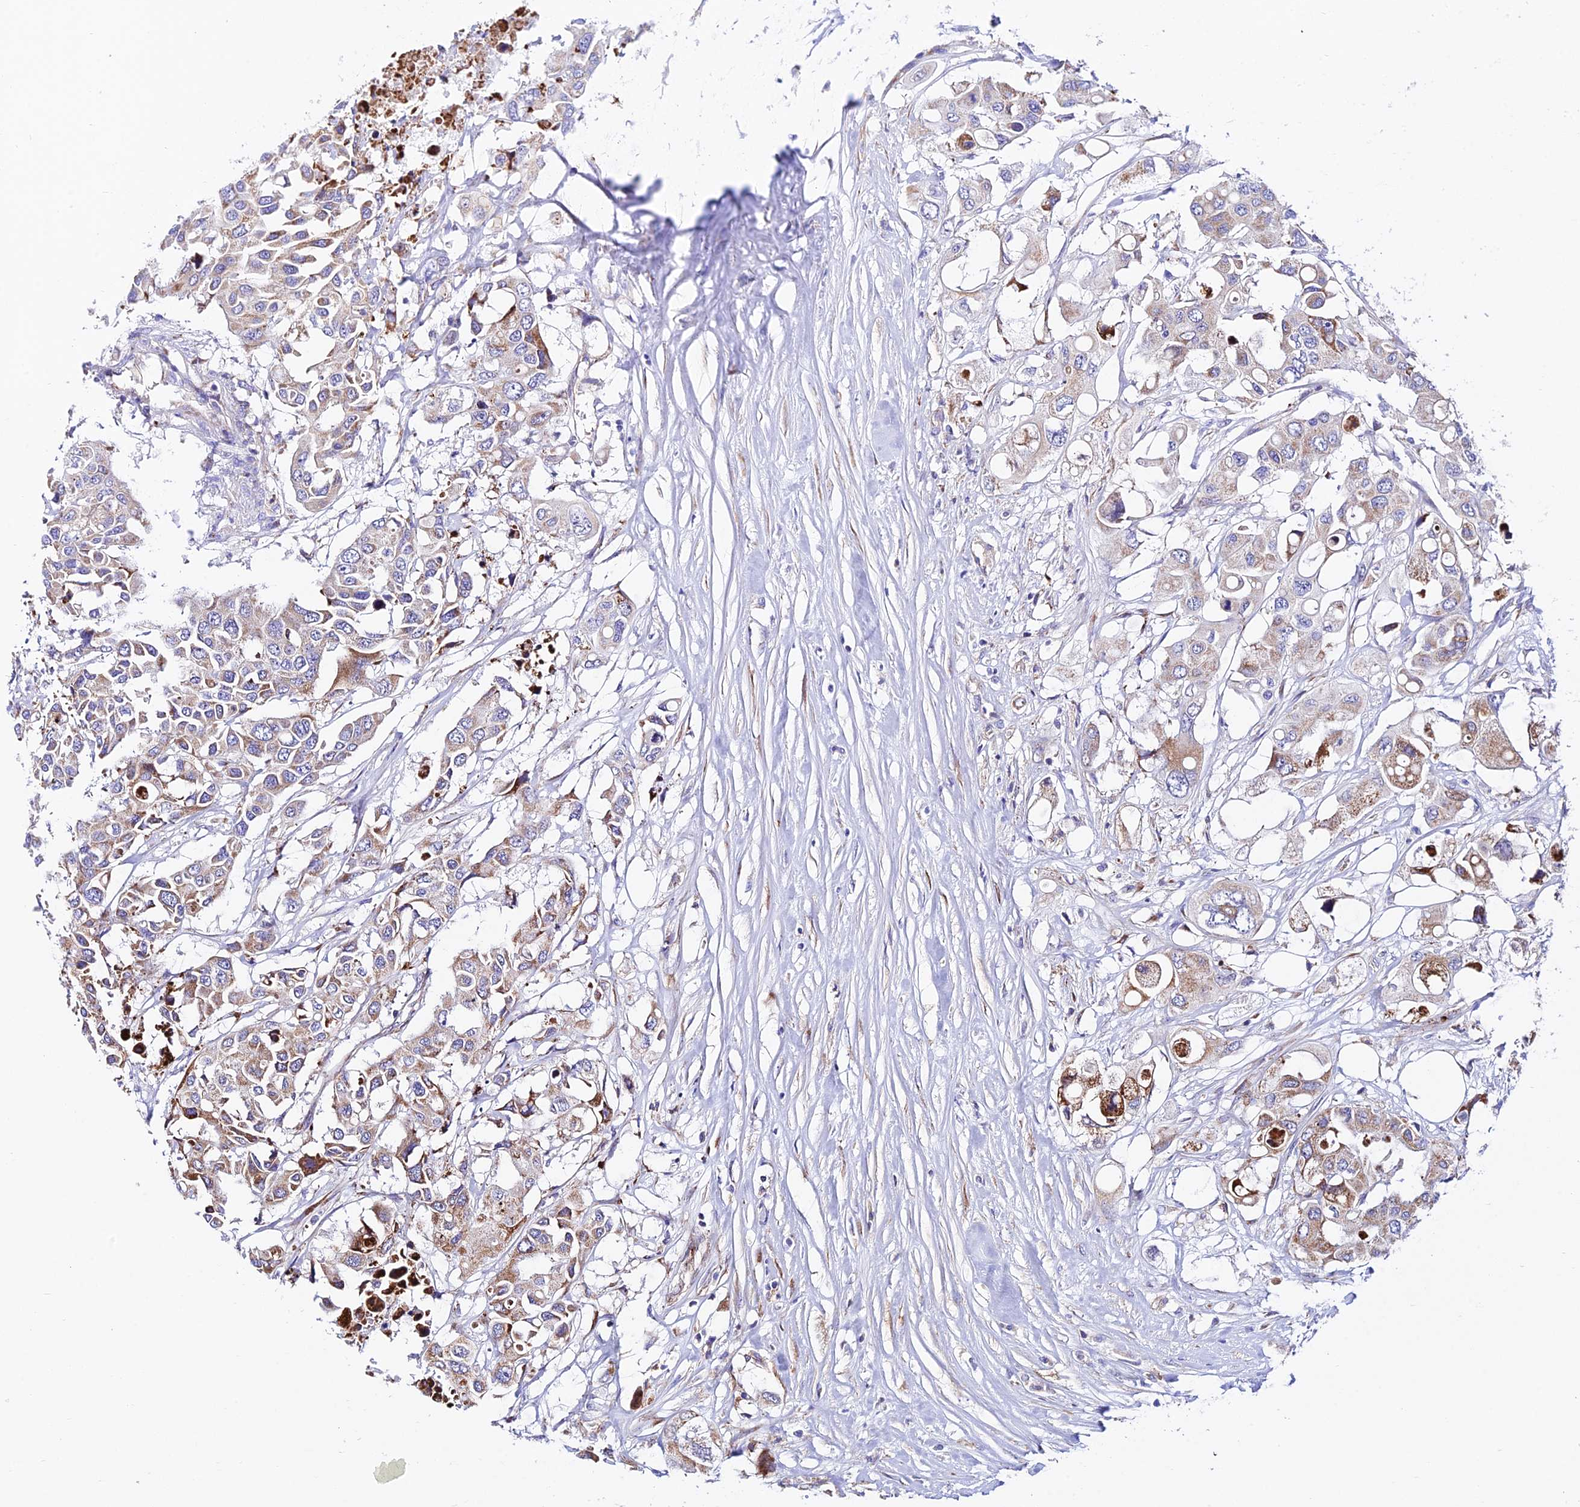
{"staining": {"intensity": "moderate", "quantity": "<25%", "location": "cytoplasmic/membranous"}, "tissue": "colorectal cancer", "cell_type": "Tumor cells", "image_type": "cancer", "snomed": [{"axis": "morphology", "description": "Adenocarcinoma, NOS"}, {"axis": "topography", "description": "Colon"}], "caption": "Protein staining of adenocarcinoma (colorectal) tissue demonstrates moderate cytoplasmic/membranous expression in about <25% of tumor cells. Using DAB (3,3'-diaminobenzidine) (brown) and hematoxylin (blue) stains, captured at high magnification using brightfield microscopy.", "gene": "VPS13C", "patient": {"sex": "male", "age": 77}}